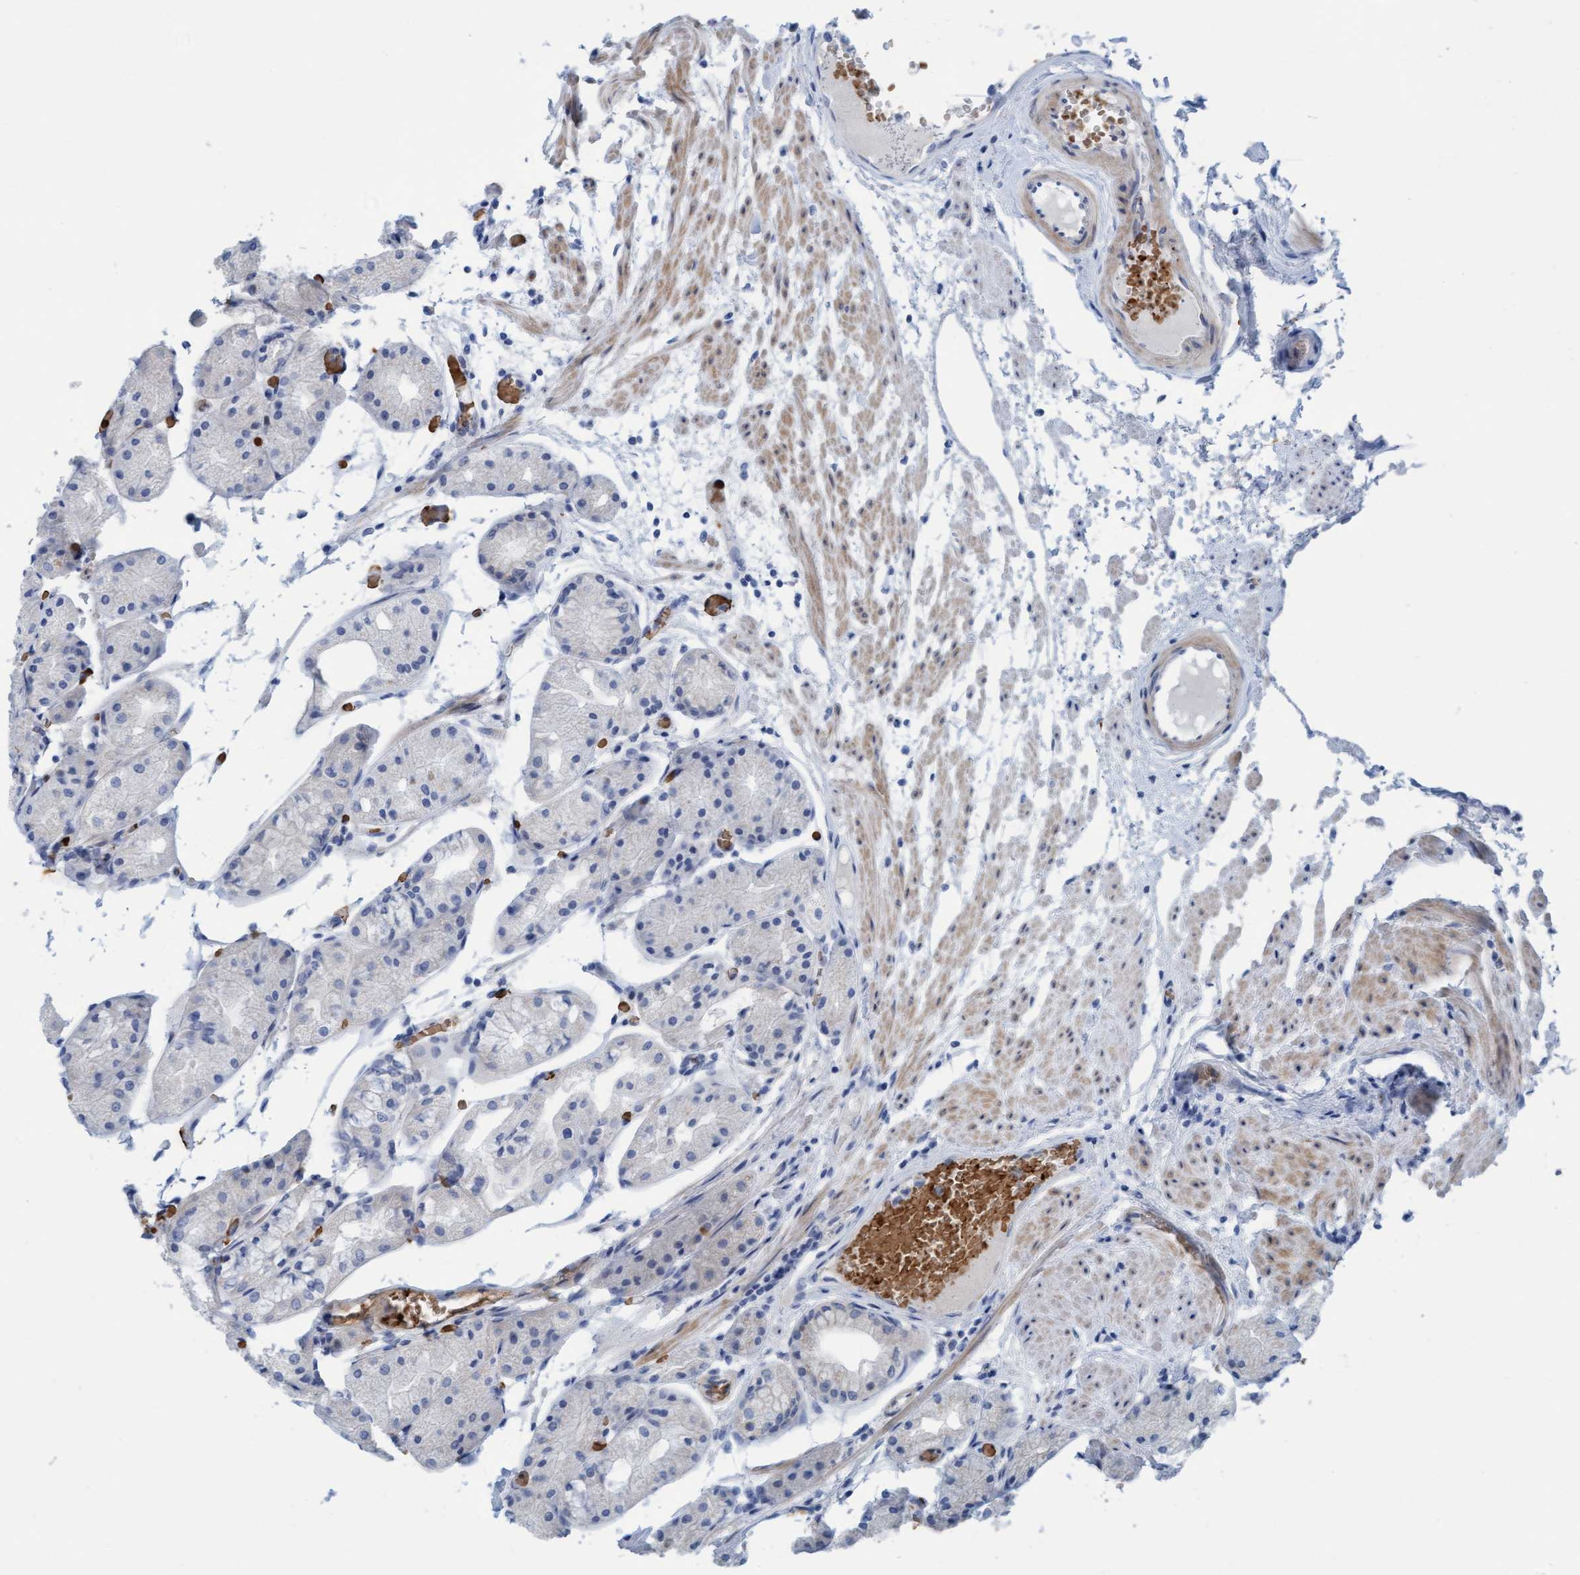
{"staining": {"intensity": "negative", "quantity": "none", "location": "none"}, "tissue": "stomach", "cell_type": "Glandular cells", "image_type": "normal", "snomed": [{"axis": "morphology", "description": "Normal tissue, NOS"}, {"axis": "topography", "description": "Stomach, upper"}], "caption": "IHC of normal human stomach shows no expression in glandular cells.", "gene": "P2RX5", "patient": {"sex": "male", "age": 72}}